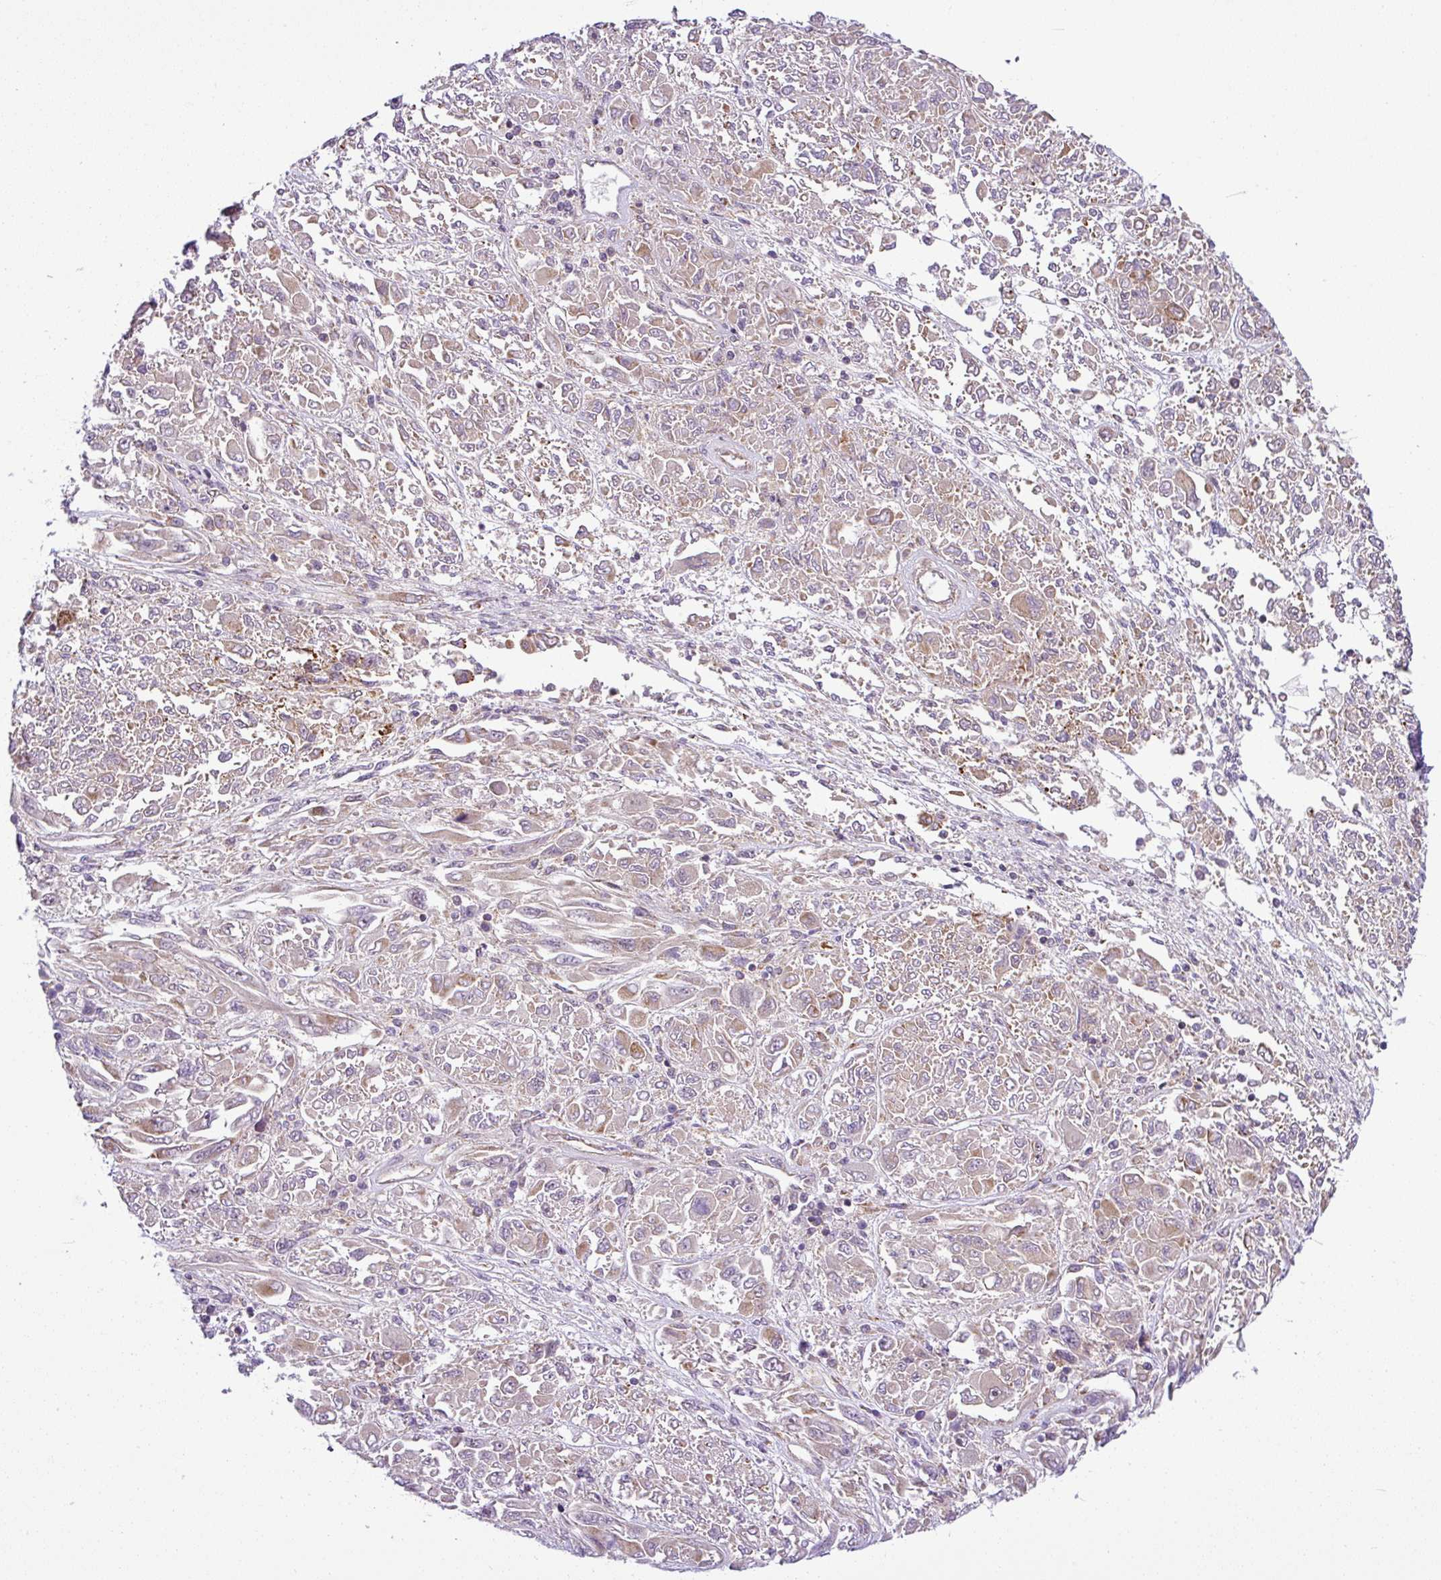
{"staining": {"intensity": "weak", "quantity": "25%-75%", "location": "cytoplasmic/membranous"}, "tissue": "melanoma", "cell_type": "Tumor cells", "image_type": "cancer", "snomed": [{"axis": "morphology", "description": "Malignant melanoma, NOS"}, {"axis": "topography", "description": "Skin"}], "caption": "Human malignant melanoma stained for a protein (brown) demonstrates weak cytoplasmic/membranous positive positivity in about 25%-75% of tumor cells.", "gene": "NDUFB2", "patient": {"sex": "female", "age": 91}}